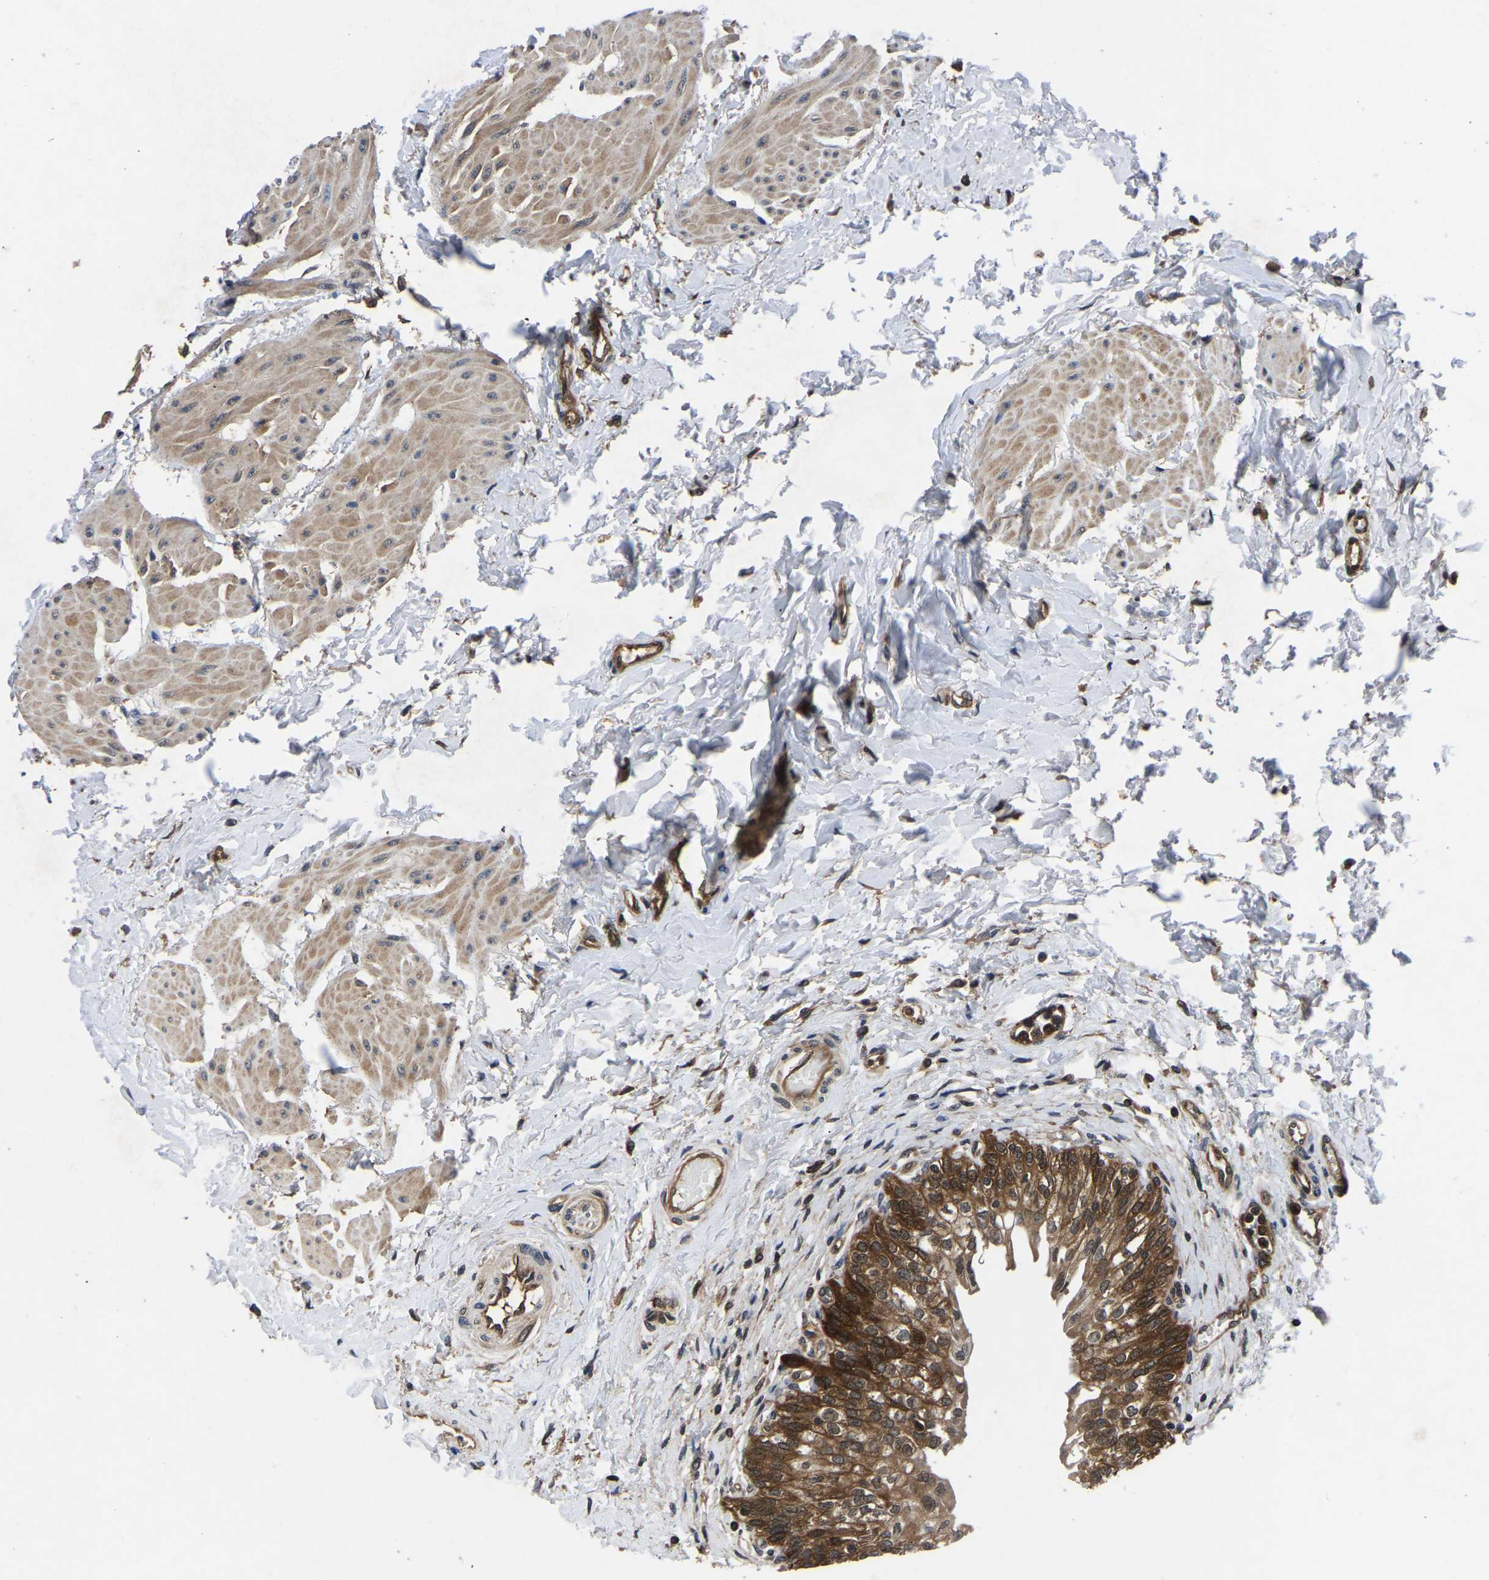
{"staining": {"intensity": "strong", "quantity": ">75%", "location": "cytoplasmic/membranous"}, "tissue": "urinary bladder", "cell_type": "Urothelial cells", "image_type": "normal", "snomed": [{"axis": "morphology", "description": "Normal tissue, NOS"}, {"axis": "topography", "description": "Urinary bladder"}], "caption": "The immunohistochemical stain labels strong cytoplasmic/membranous staining in urothelial cells of benign urinary bladder. Using DAB (brown) and hematoxylin (blue) stains, captured at high magnification using brightfield microscopy.", "gene": "FGD5", "patient": {"sex": "male", "age": 55}}